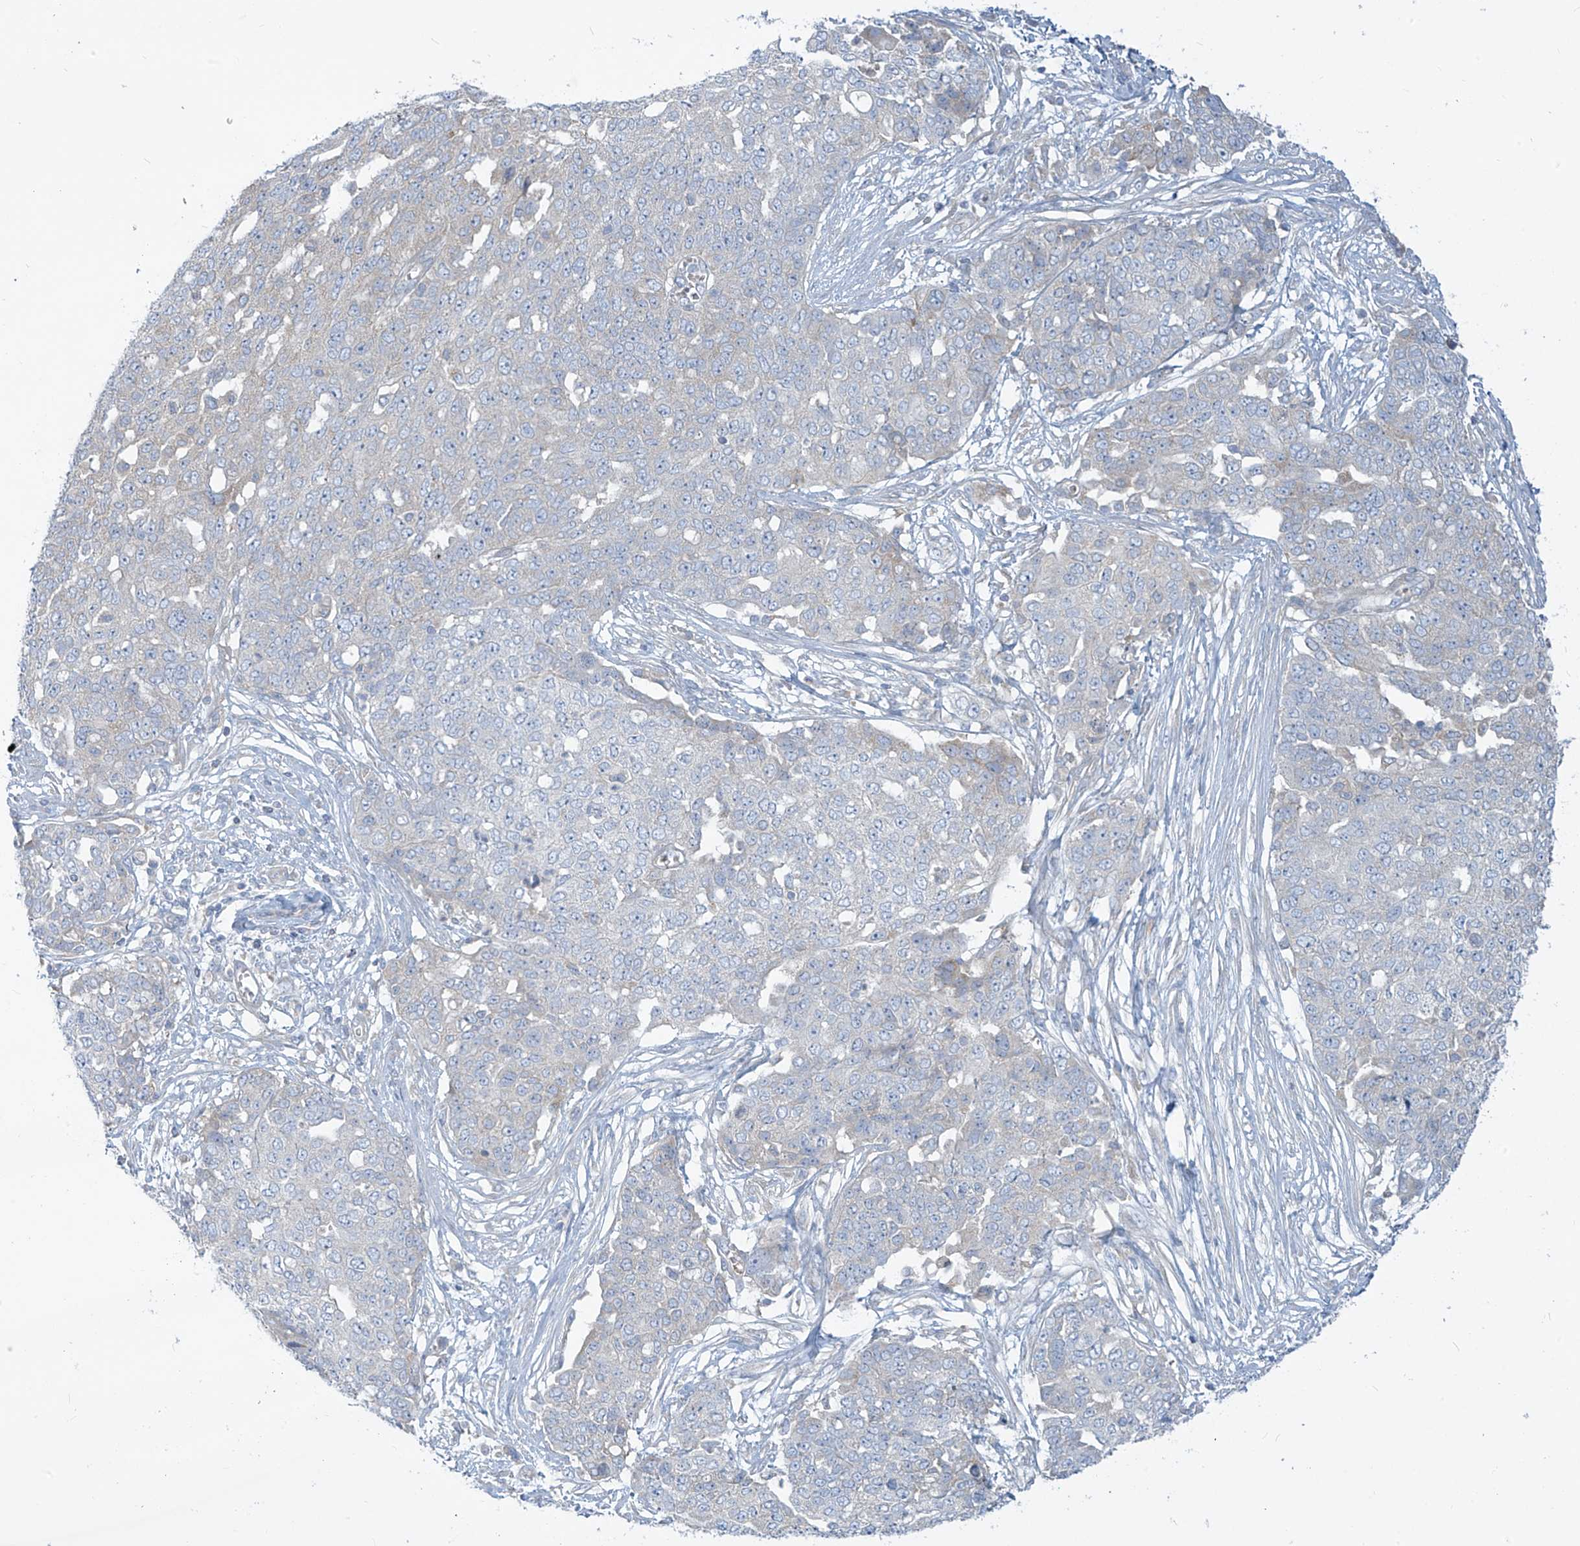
{"staining": {"intensity": "negative", "quantity": "none", "location": "none"}, "tissue": "ovarian cancer", "cell_type": "Tumor cells", "image_type": "cancer", "snomed": [{"axis": "morphology", "description": "Cystadenocarcinoma, serous, NOS"}, {"axis": "topography", "description": "Soft tissue"}, {"axis": "topography", "description": "Ovary"}], "caption": "The micrograph exhibits no staining of tumor cells in ovarian serous cystadenocarcinoma.", "gene": "DGKQ", "patient": {"sex": "female", "age": 57}}